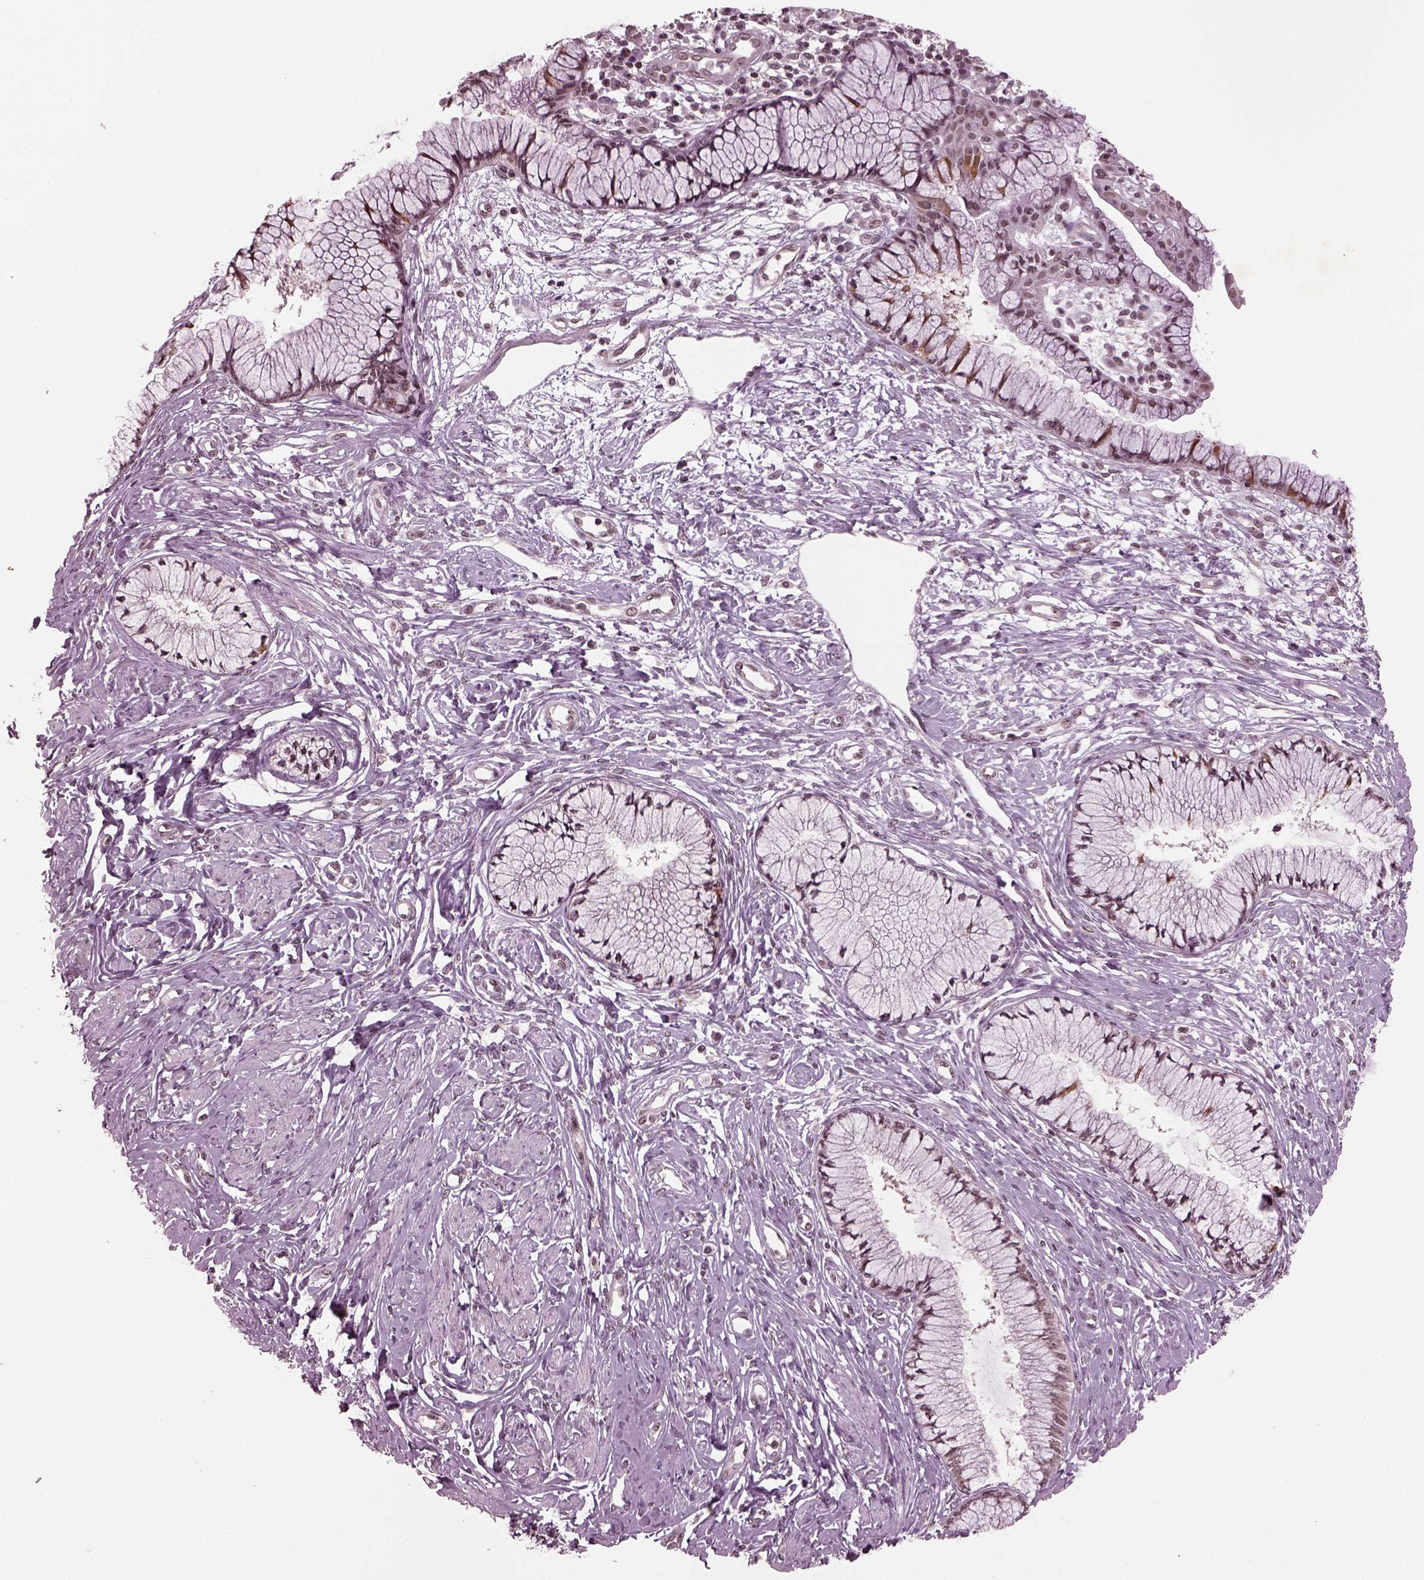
{"staining": {"intensity": "strong", "quantity": "<25%", "location": "cytoplasmic/membranous"}, "tissue": "cervix", "cell_type": "Glandular cells", "image_type": "normal", "snomed": [{"axis": "morphology", "description": "Normal tissue, NOS"}, {"axis": "topography", "description": "Cervix"}], "caption": "The photomicrograph shows a brown stain indicating the presence of a protein in the cytoplasmic/membranous of glandular cells in cervix. (Stains: DAB (3,3'-diaminobenzidine) in brown, nuclei in blue, Microscopy: brightfield microscopy at high magnification).", "gene": "RUVBL2", "patient": {"sex": "female", "age": 37}}